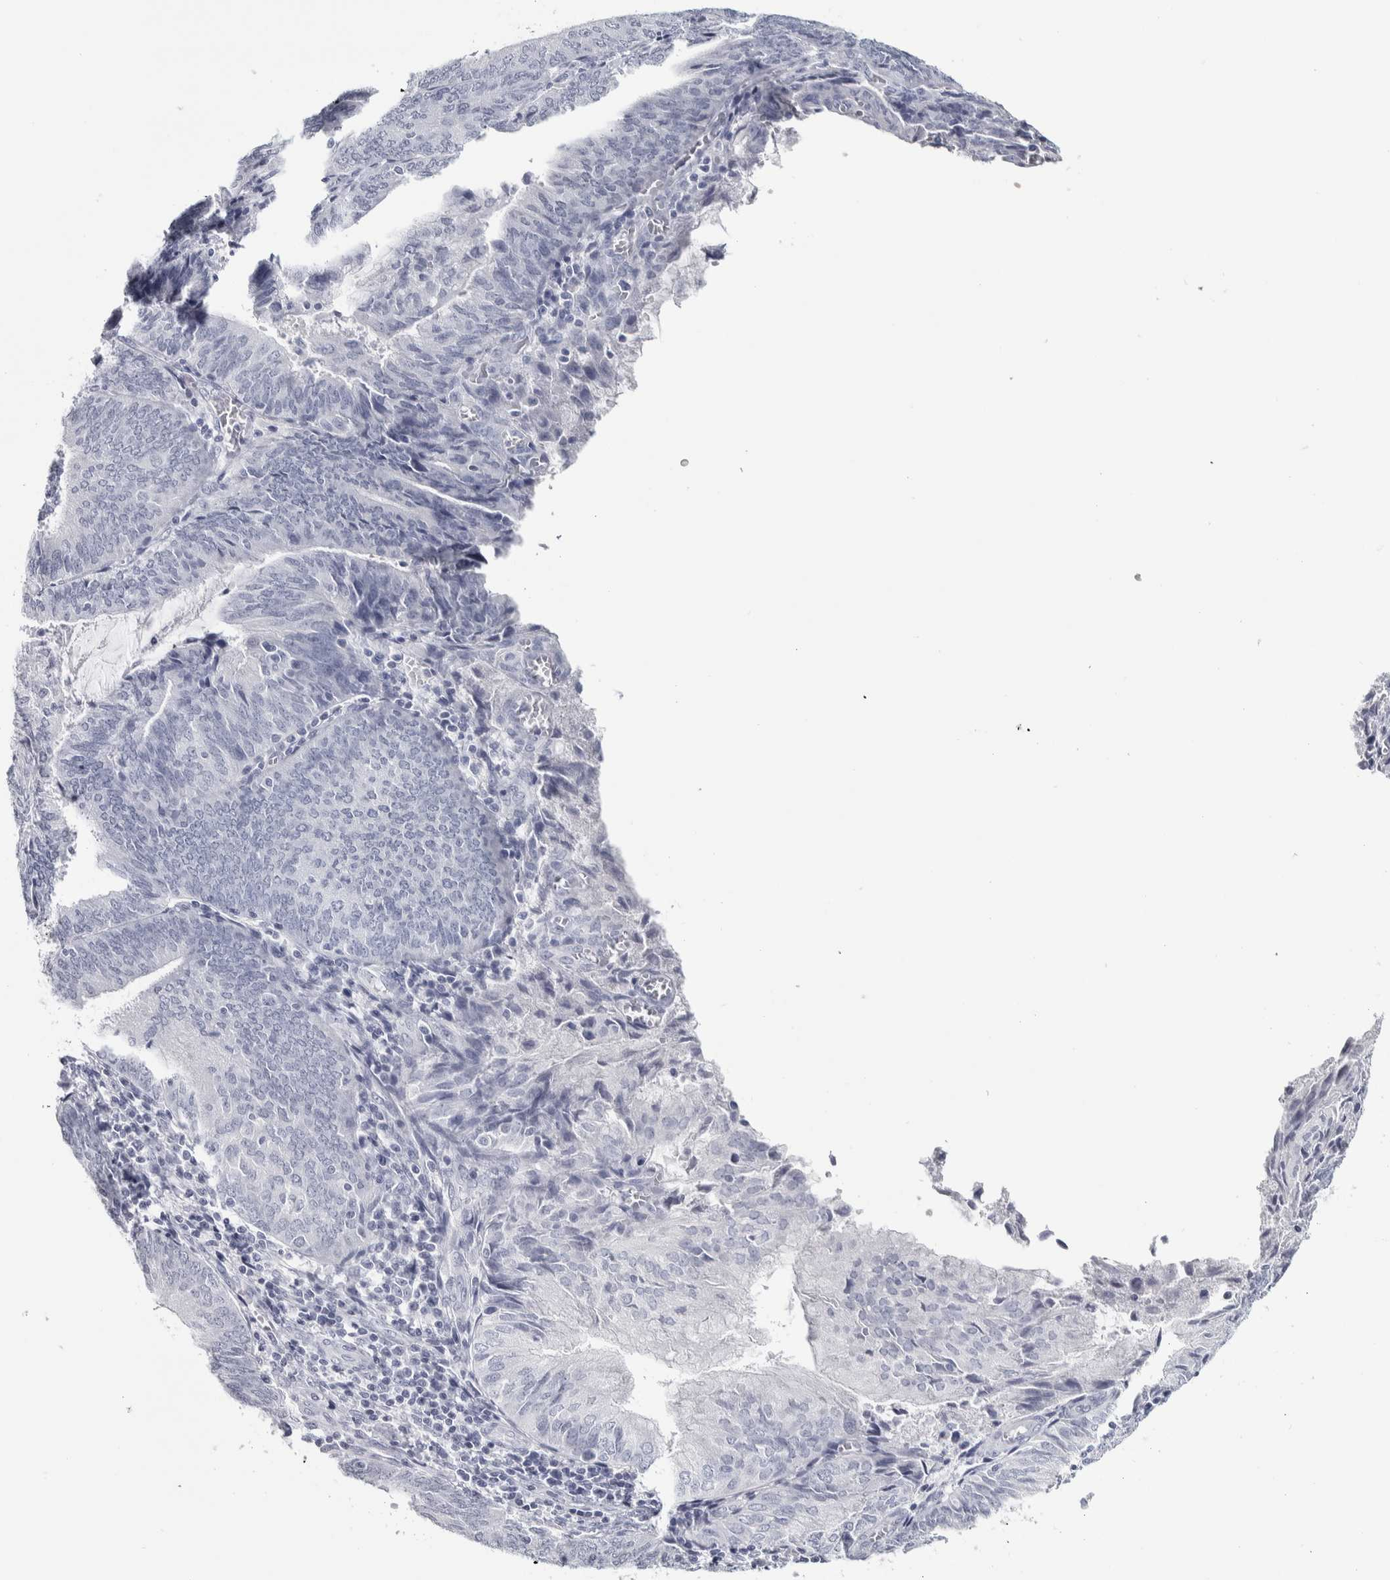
{"staining": {"intensity": "negative", "quantity": "none", "location": "none"}, "tissue": "endometrial cancer", "cell_type": "Tumor cells", "image_type": "cancer", "snomed": [{"axis": "morphology", "description": "Adenocarcinoma, NOS"}, {"axis": "topography", "description": "Endometrium"}], "caption": "Tumor cells are negative for brown protein staining in endometrial cancer. (Brightfield microscopy of DAB immunohistochemistry (IHC) at high magnification).", "gene": "NECAB1", "patient": {"sex": "female", "age": 81}}